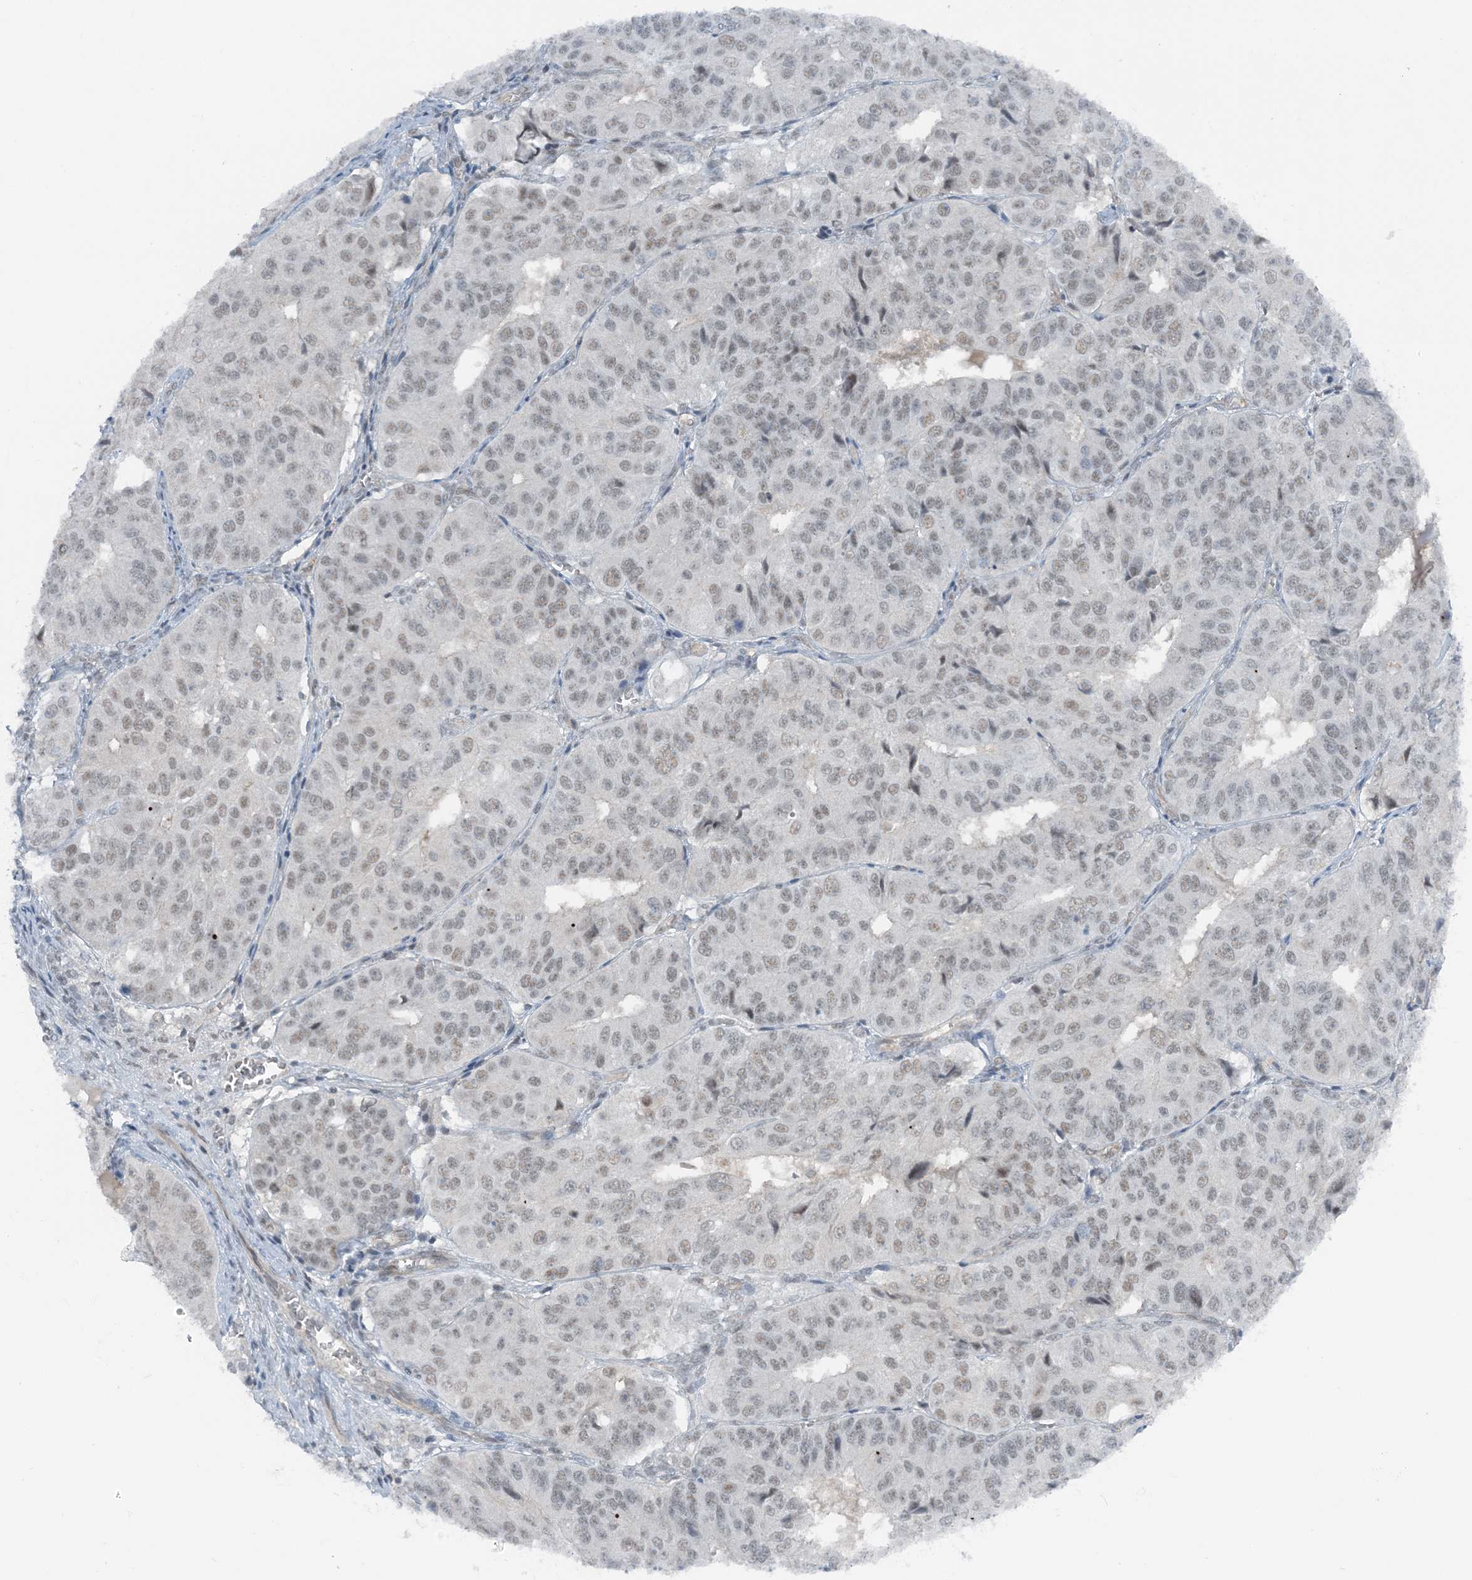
{"staining": {"intensity": "weak", "quantity": "<25%", "location": "nuclear"}, "tissue": "ovarian cancer", "cell_type": "Tumor cells", "image_type": "cancer", "snomed": [{"axis": "morphology", "description": "Carcinoma, endometroid"}, {"axis": "topography", "description": "Ovary"}], "caption": "Human ovarian cancer (endometroid carcinoma) stained for a protein using immunohistochemistry displays no positivity in tumor cells.", "gene": "ATP11A", "patient": {"sex": "female", "age": 51}}